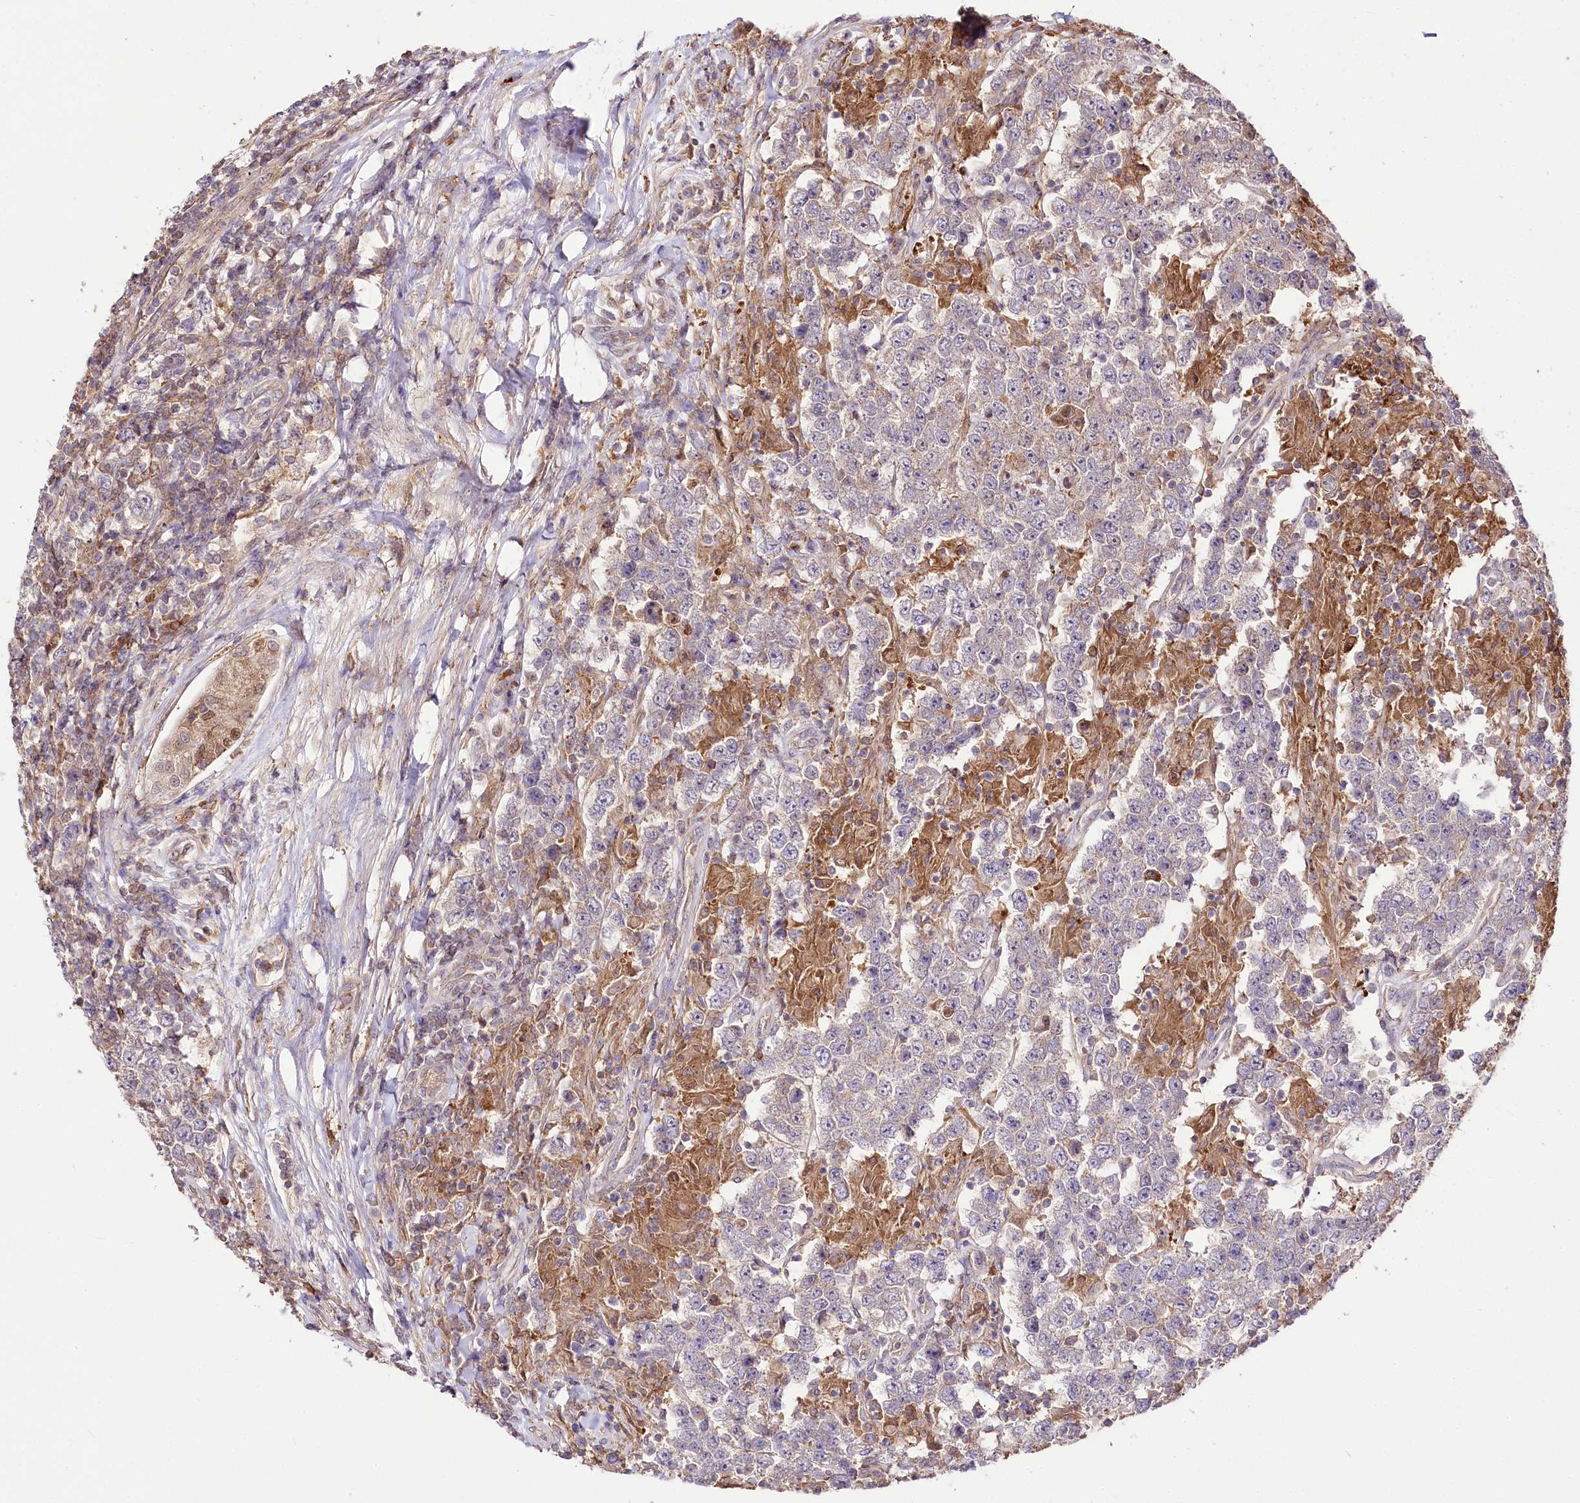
{"staining": {"intensity": "negative", "quantity": "none", "location": "none"}, "tissue": "testis cancer", "cell_type": "Tumor cells", "image_type": "cancer", "snomed": [{"axis": "morphology", "description": "Normal tissue, NOS"}, {"axis": "morphology", "description": "Urothelial carcinoma, High grade"}, {"axis": "morphology", "description": "Seminoma, NOS"}, {"axis": "morphology", "description": "Carcinoma, Embryonal, NOS"}, {"axis": "topography", "description": "Urinary bladder"}, {"axis": "topography", "description": "Testis"}], "caption": "Immunohistochemical staining of human seminoma (testis) shows no significant expression in tumor cells.", "gene": "UGP2", "patient": {"sex": "male", "age": 41}}